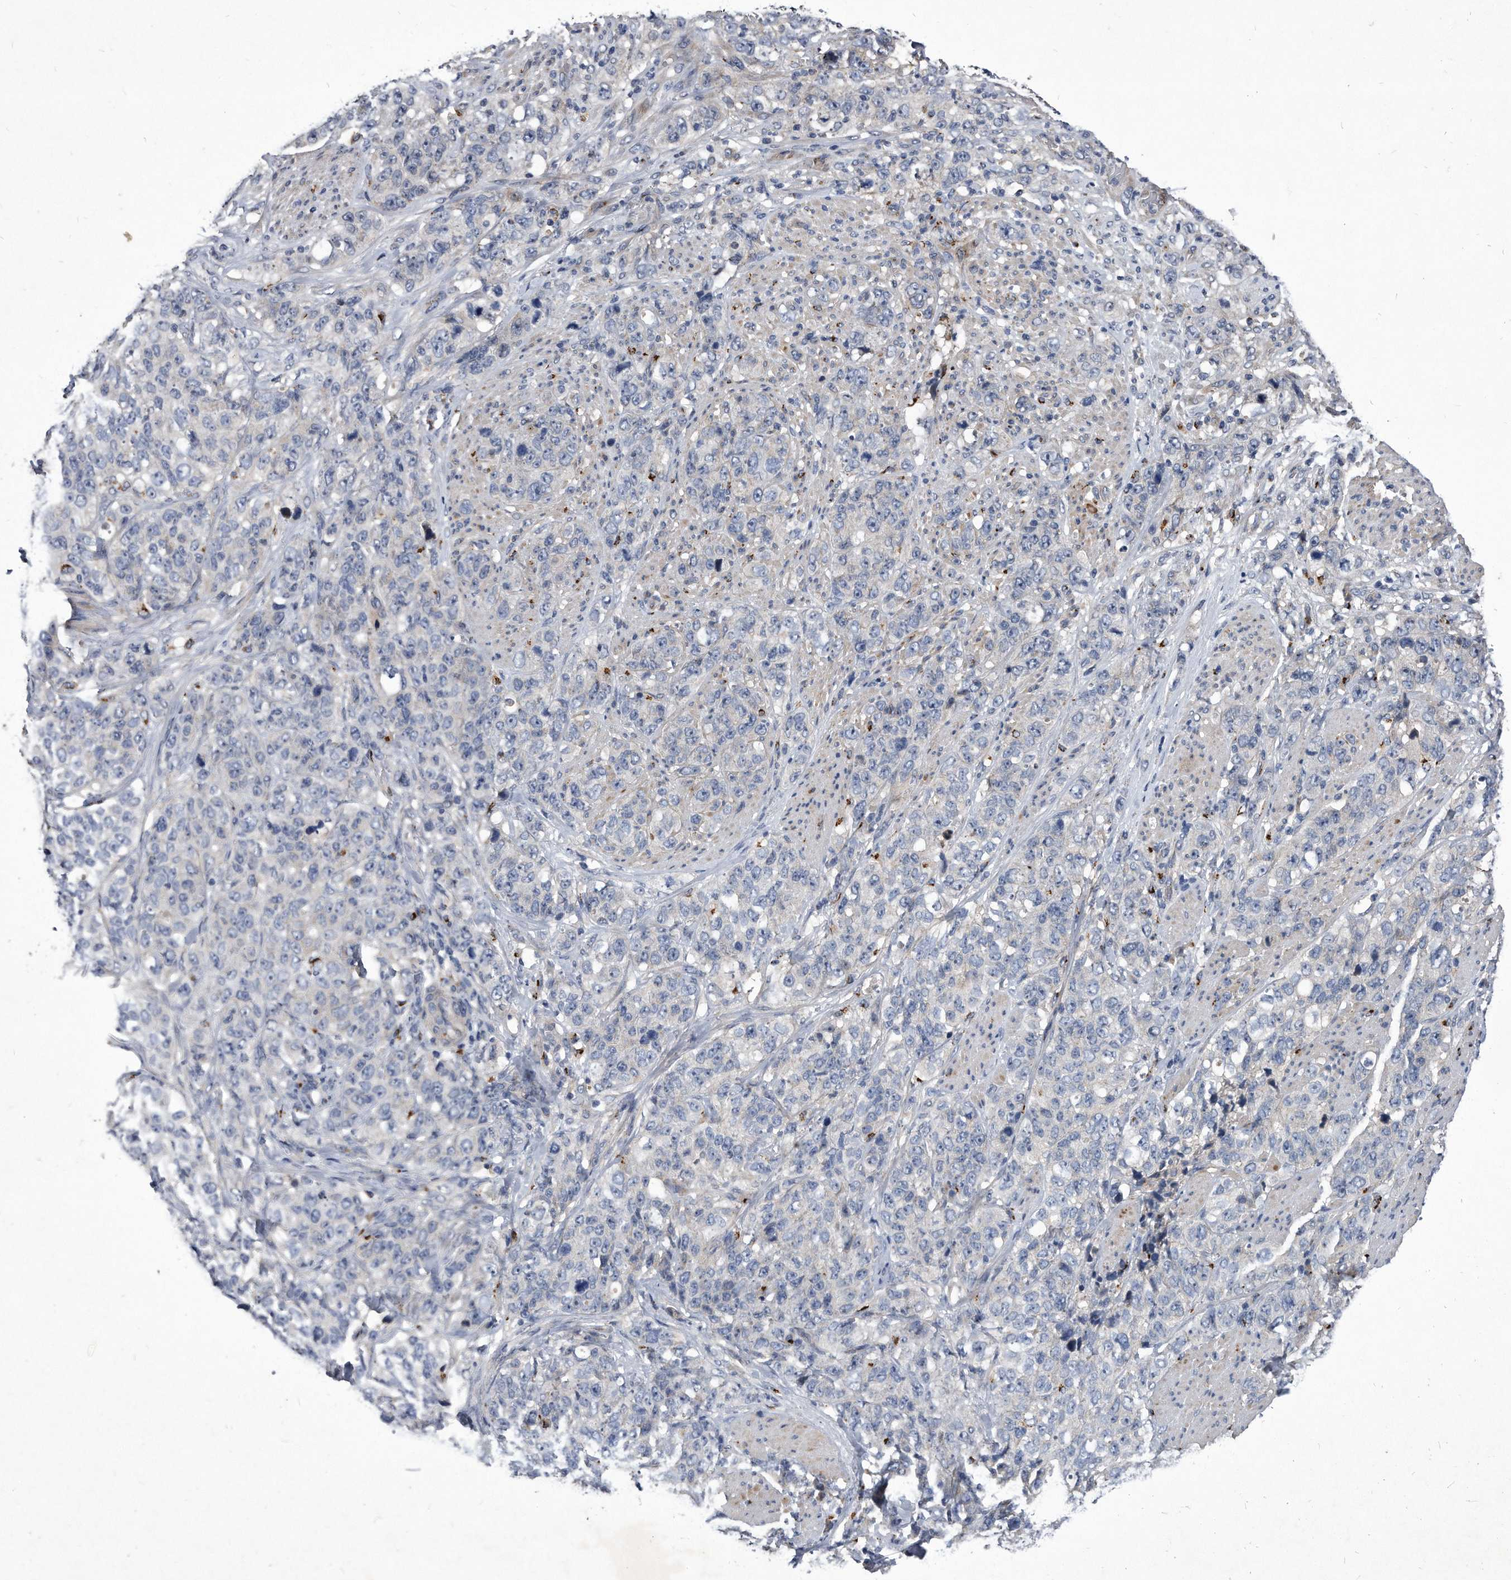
{"staining": {"intensity": "negative", "quantity": "none", "location": "none"}, "tissue": "stomach cancer", "cell_type": "Tumor cells", "image_type": "cancer", "snomed": [{"axis": "morphology", "description": "Adenocarcinoma, NOS"}, {"axis": "topography", "description": "Stomach"}], "caption": "Immunohistochemistry (IHC) of human stomach cancer (adenocarcinoma) exhibits no staining in tumor cells.", "gene": "MGAT4A", "patient": {"sex": "male", "age": 48}}